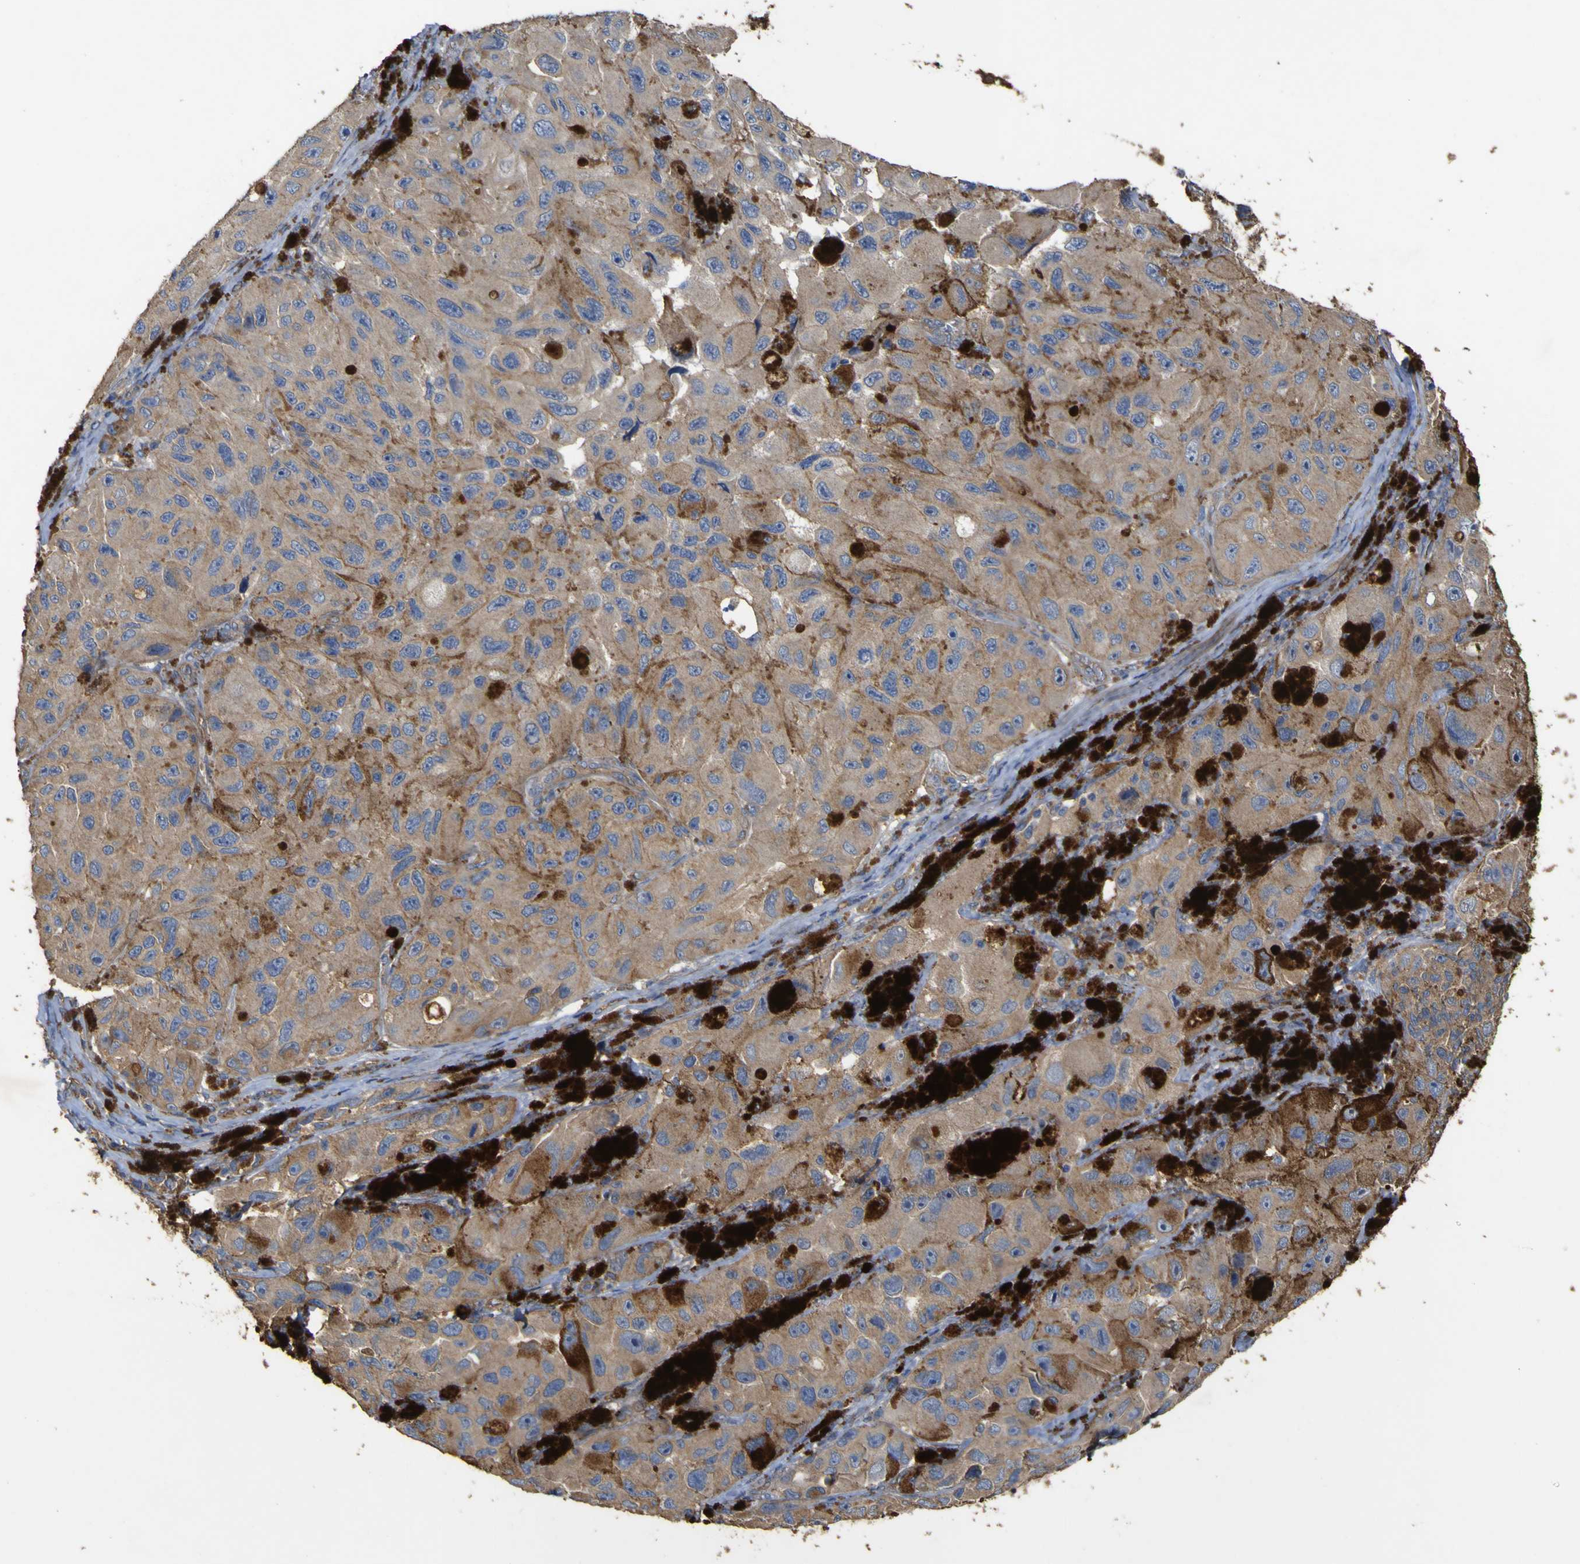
{"staining": {"intensity": "moderate", "quantity": ">75%", "location": "cytoplasmic/membranous"}, "tissue": "melanoma", "cell_type": "Tumor cells", "image_type": "cancer", "snomed": [{"axis": "morphology", "description": "Malignant melanoma, NOS"}, {"axis": "topography", "description": "Skin"}], "caption": "Immunohistochemistry of malignant melanoma exhibits medium levels of moderate cytoplasmic/membranous positivity in approximately >75% of tumor cells. The staining was performed using DAB (3,3'-diaminobenzidine), with brown indicating positive protein expression. Nuclei are stained blue with hematoxylin.", "gene": "TNFSF15", "patient": {"sex": "female", "age": 73}}